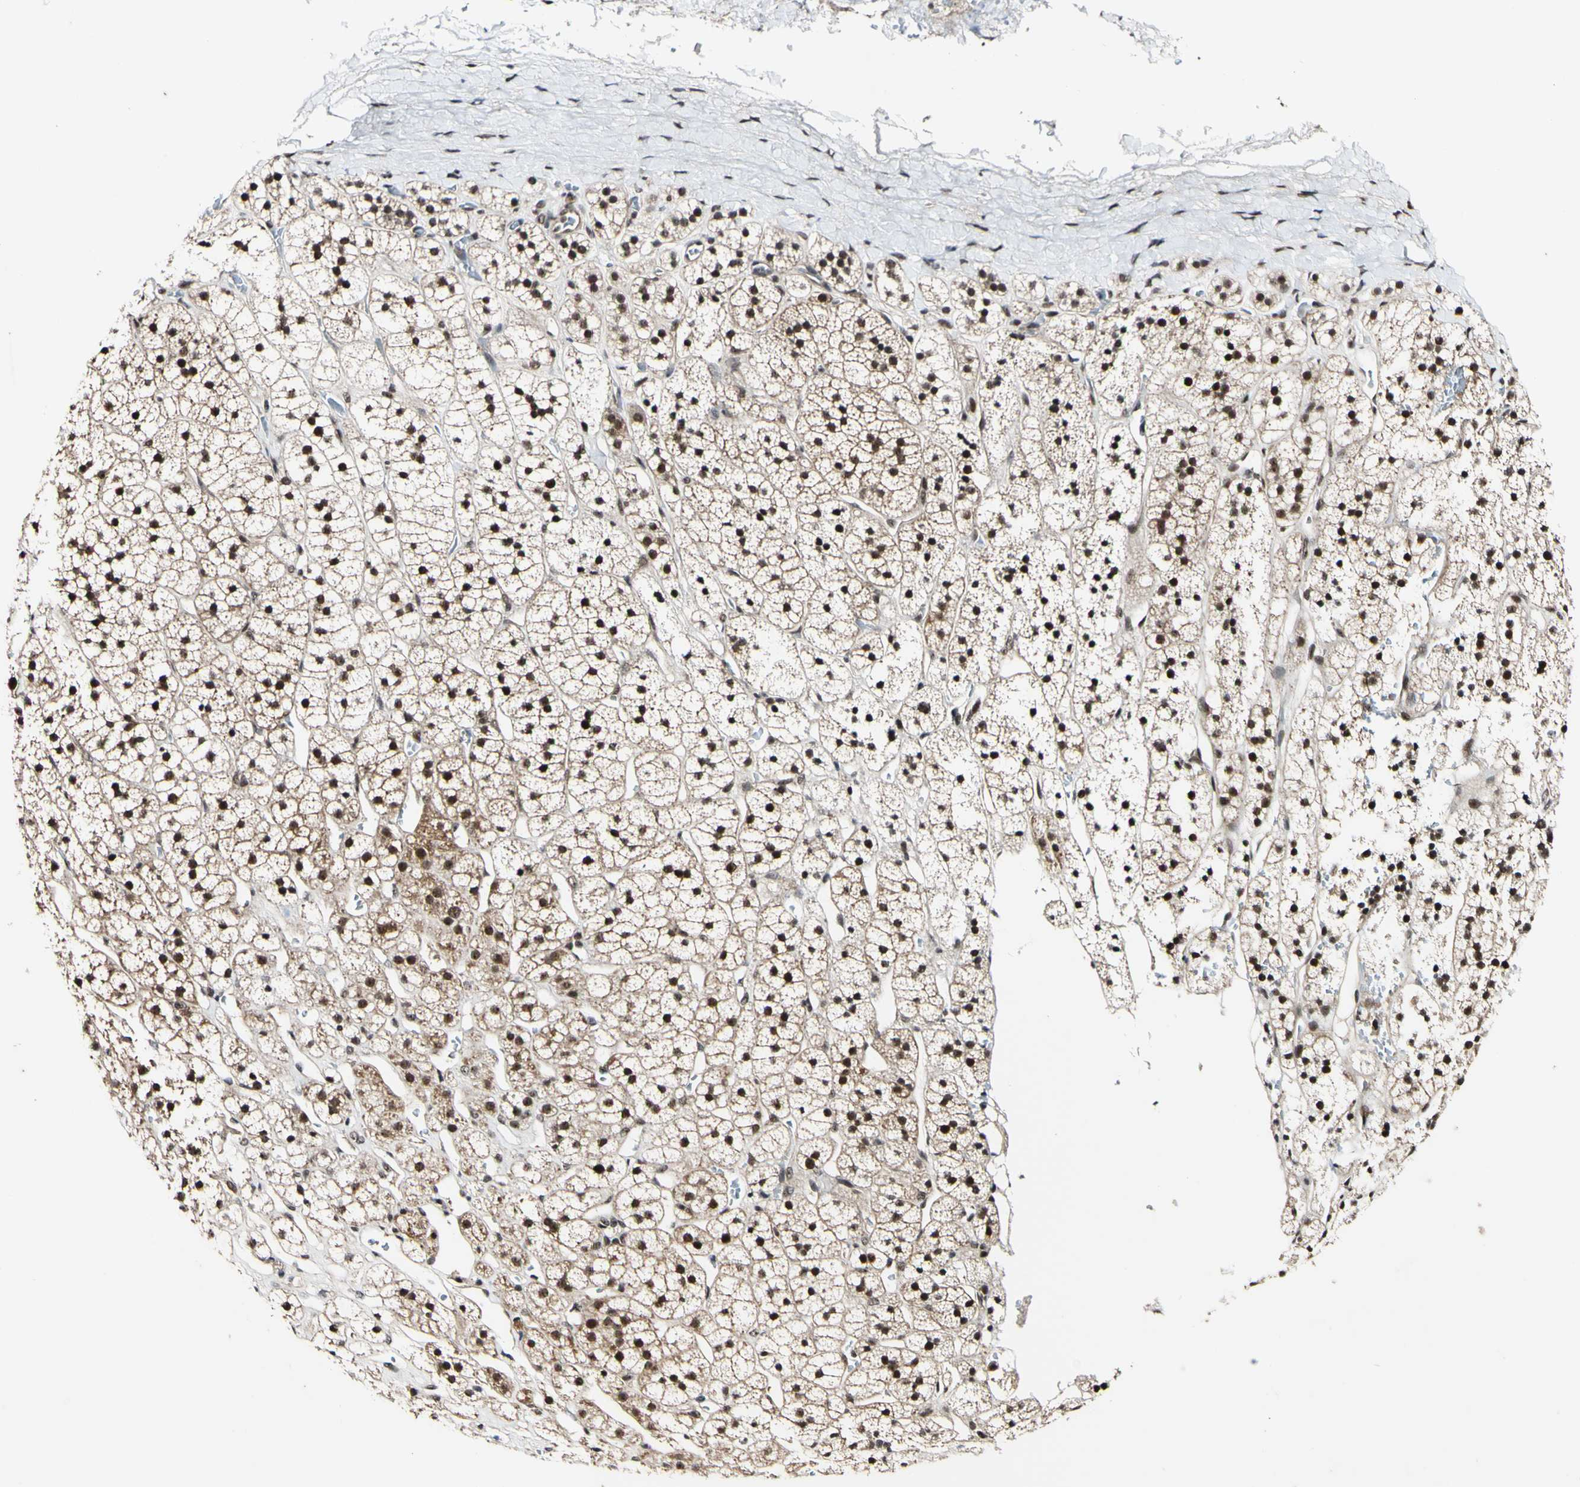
{"staining": {"intensity": "strong", "quantity": "25%-75%", "location": "cytoplasmic/membranous,nuclear"}, "tissue": "adrenal gland", "cell_type": "Glandular cells", "image_type": "normal", "snomed": [{"axis": "morphology", "description": "Normal tissue, NOS"}, {"axis": "topography", "description": "Adrenal gland"}], "caption": "A high amount of strong cytoplasmic/membranous,nuclear positivity is seen in about 25%-75% of glandular cells in unremarkable adrenal gland.", "gene": "POLR2F", "patient": {"sex": "male", "age": 56}}